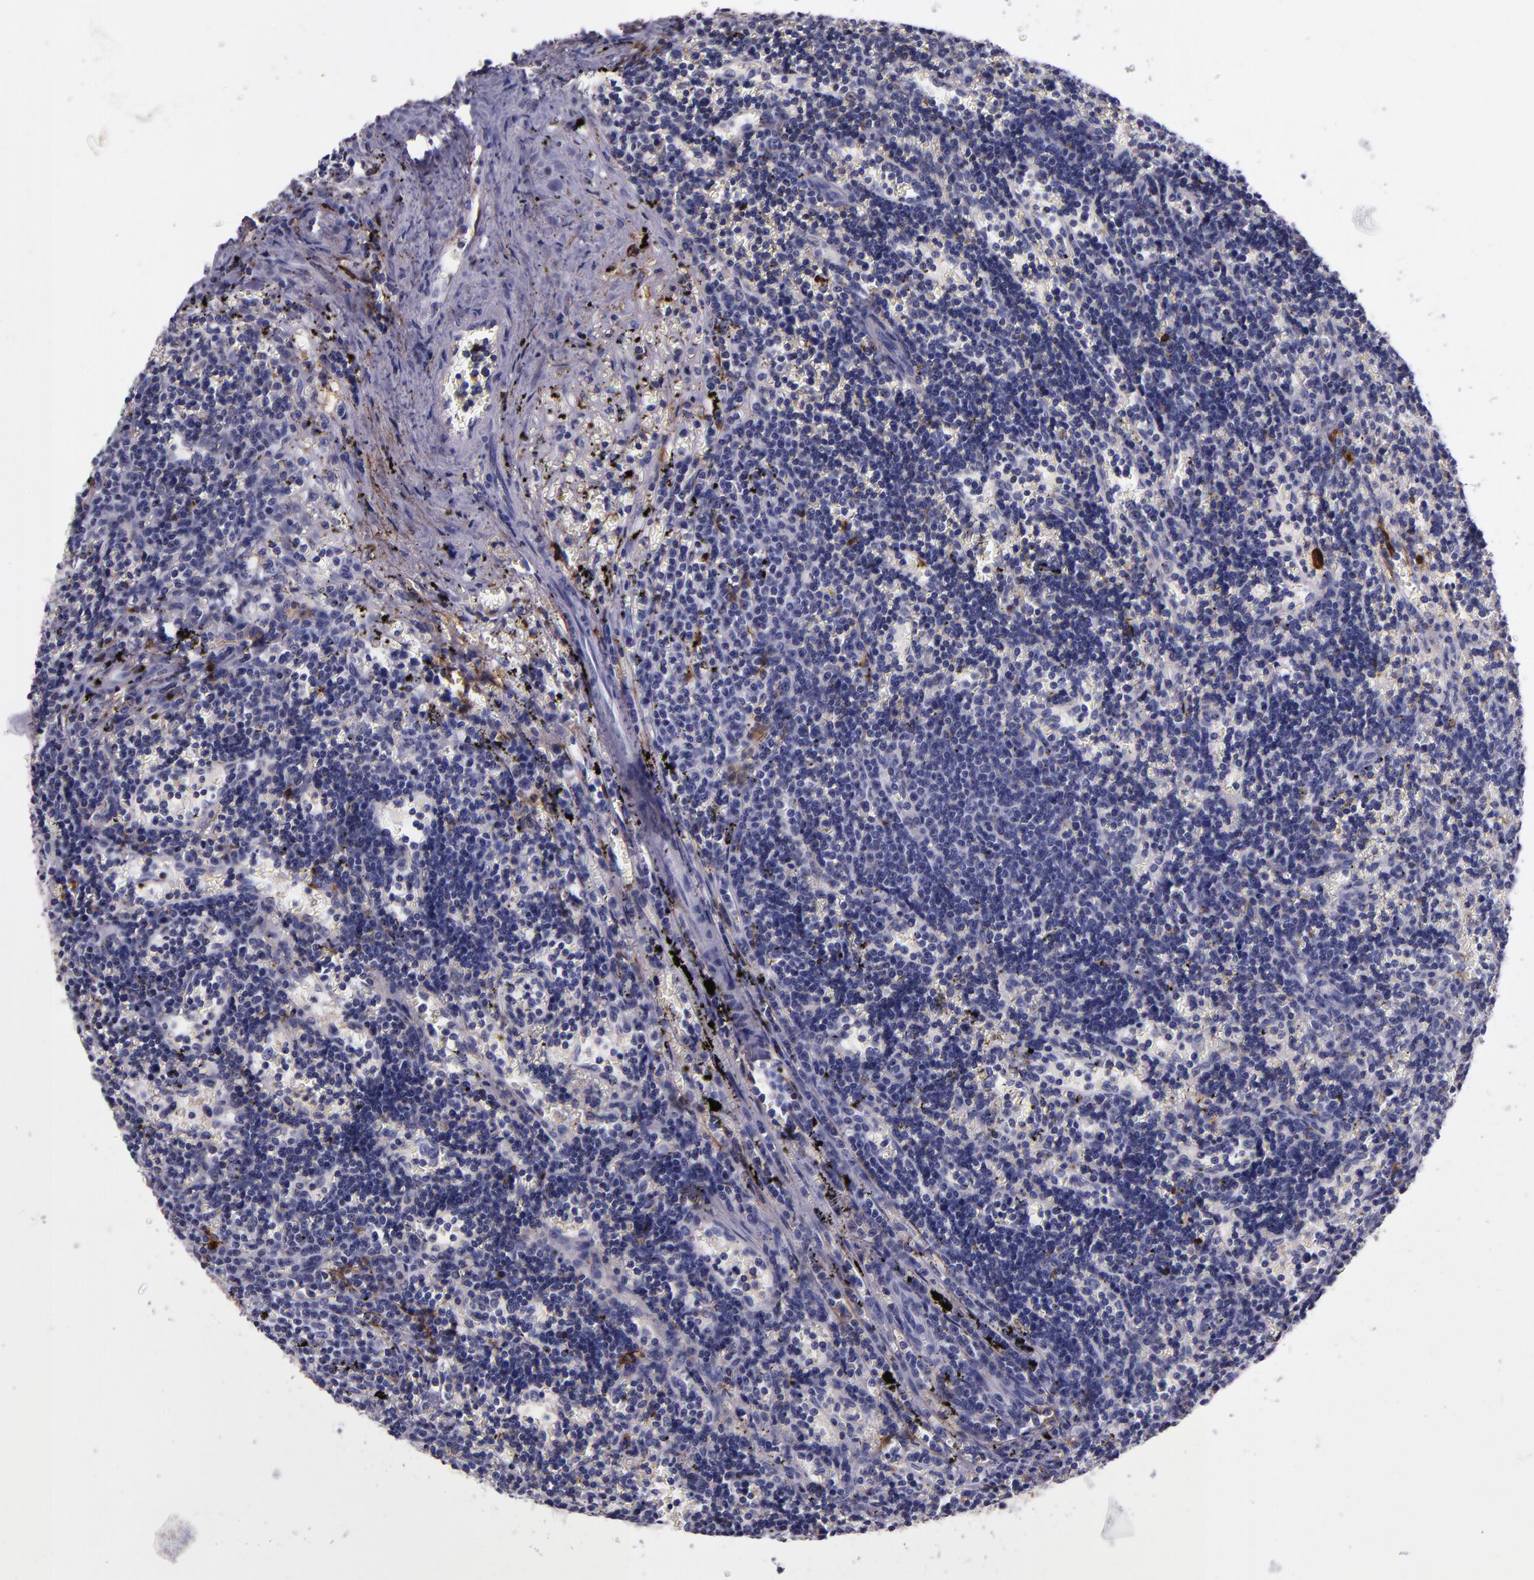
{"staining": {"intensity": "strong", "quantity": "<25%", "location": "cytoplasmic/membranous"}, "tissue": "lymphoma", "cell_type": "Tumor cells", "image_type": "cancer", "snomed": [{"axis": "morphology", "description": "Malignant lymphoma, non-Hodgkin's type, Low grade"}, {"axis": "topography", "description": "Spleen"}], "caption": "Protein positivity by IHC displays strong cytoplasmic/membranous staining in about <25% of tumor cells in lymphoma. The staining was performed using DAB, with brown indicating positive protein expression. Nuclei are stained blue with hematoxylin.", "gene": "APOH", "patient": {"sex": "male", "age": 60}}